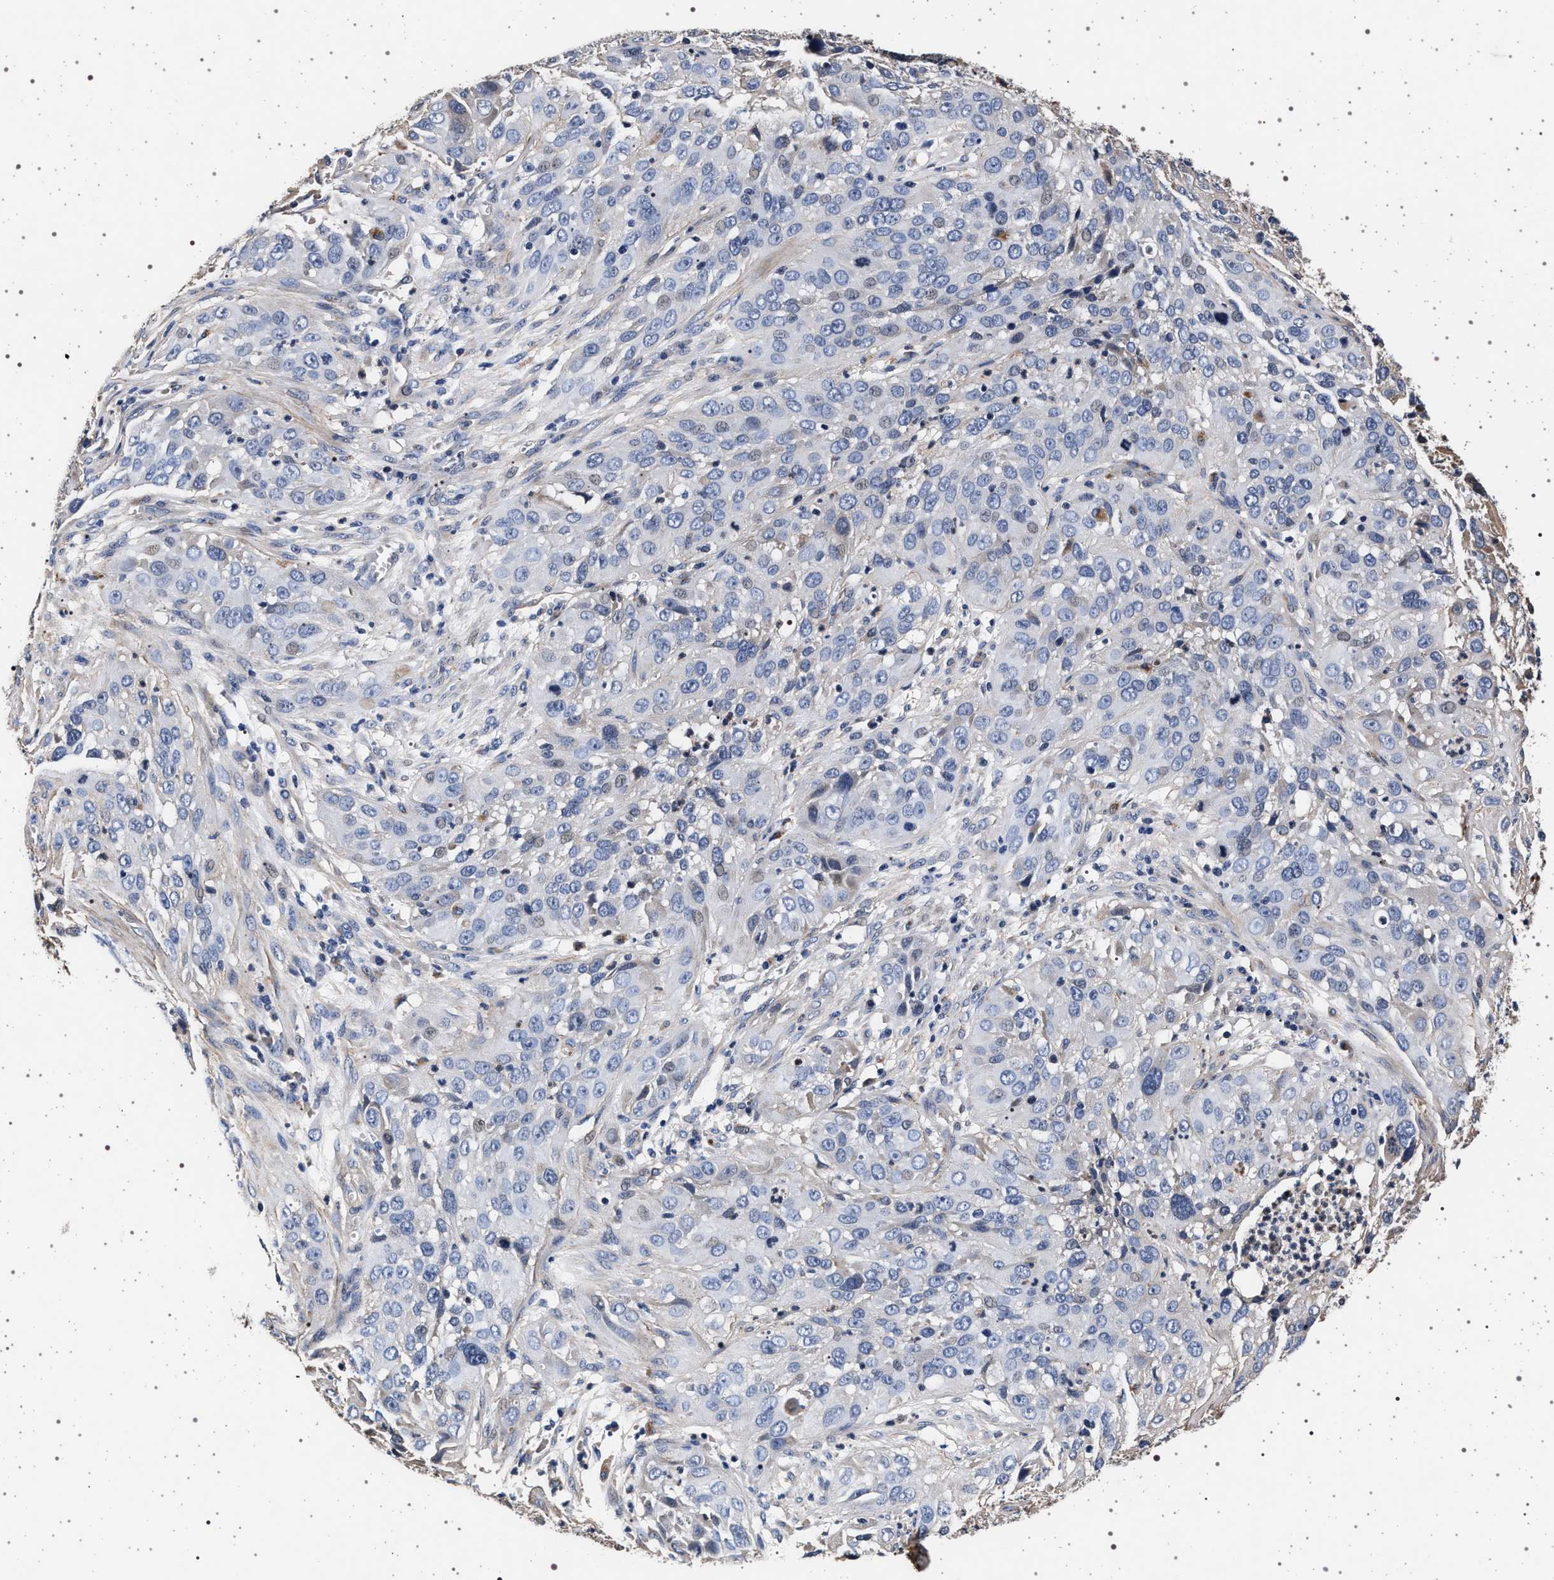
{"staining": {"intensity": "negative", "quantity": "none", "location": "none"}, "tissue": "cervical cancer", "cell_type": "Tumor cells", "image_type": "cancer", "snomed": [{"axis": "morphology", "description": "Squamous cell carcinoma, NOS"}, {"axis": "topography", "description": "Cervix"}], "caption": "Squamous cell carcinoma (cervical) stained for a protein using immunohistochemistry (IHC) demonstrates no positivity tumor cells.", "gene": "KCNK6", "patient": {"sex": "female", "age": 32}}